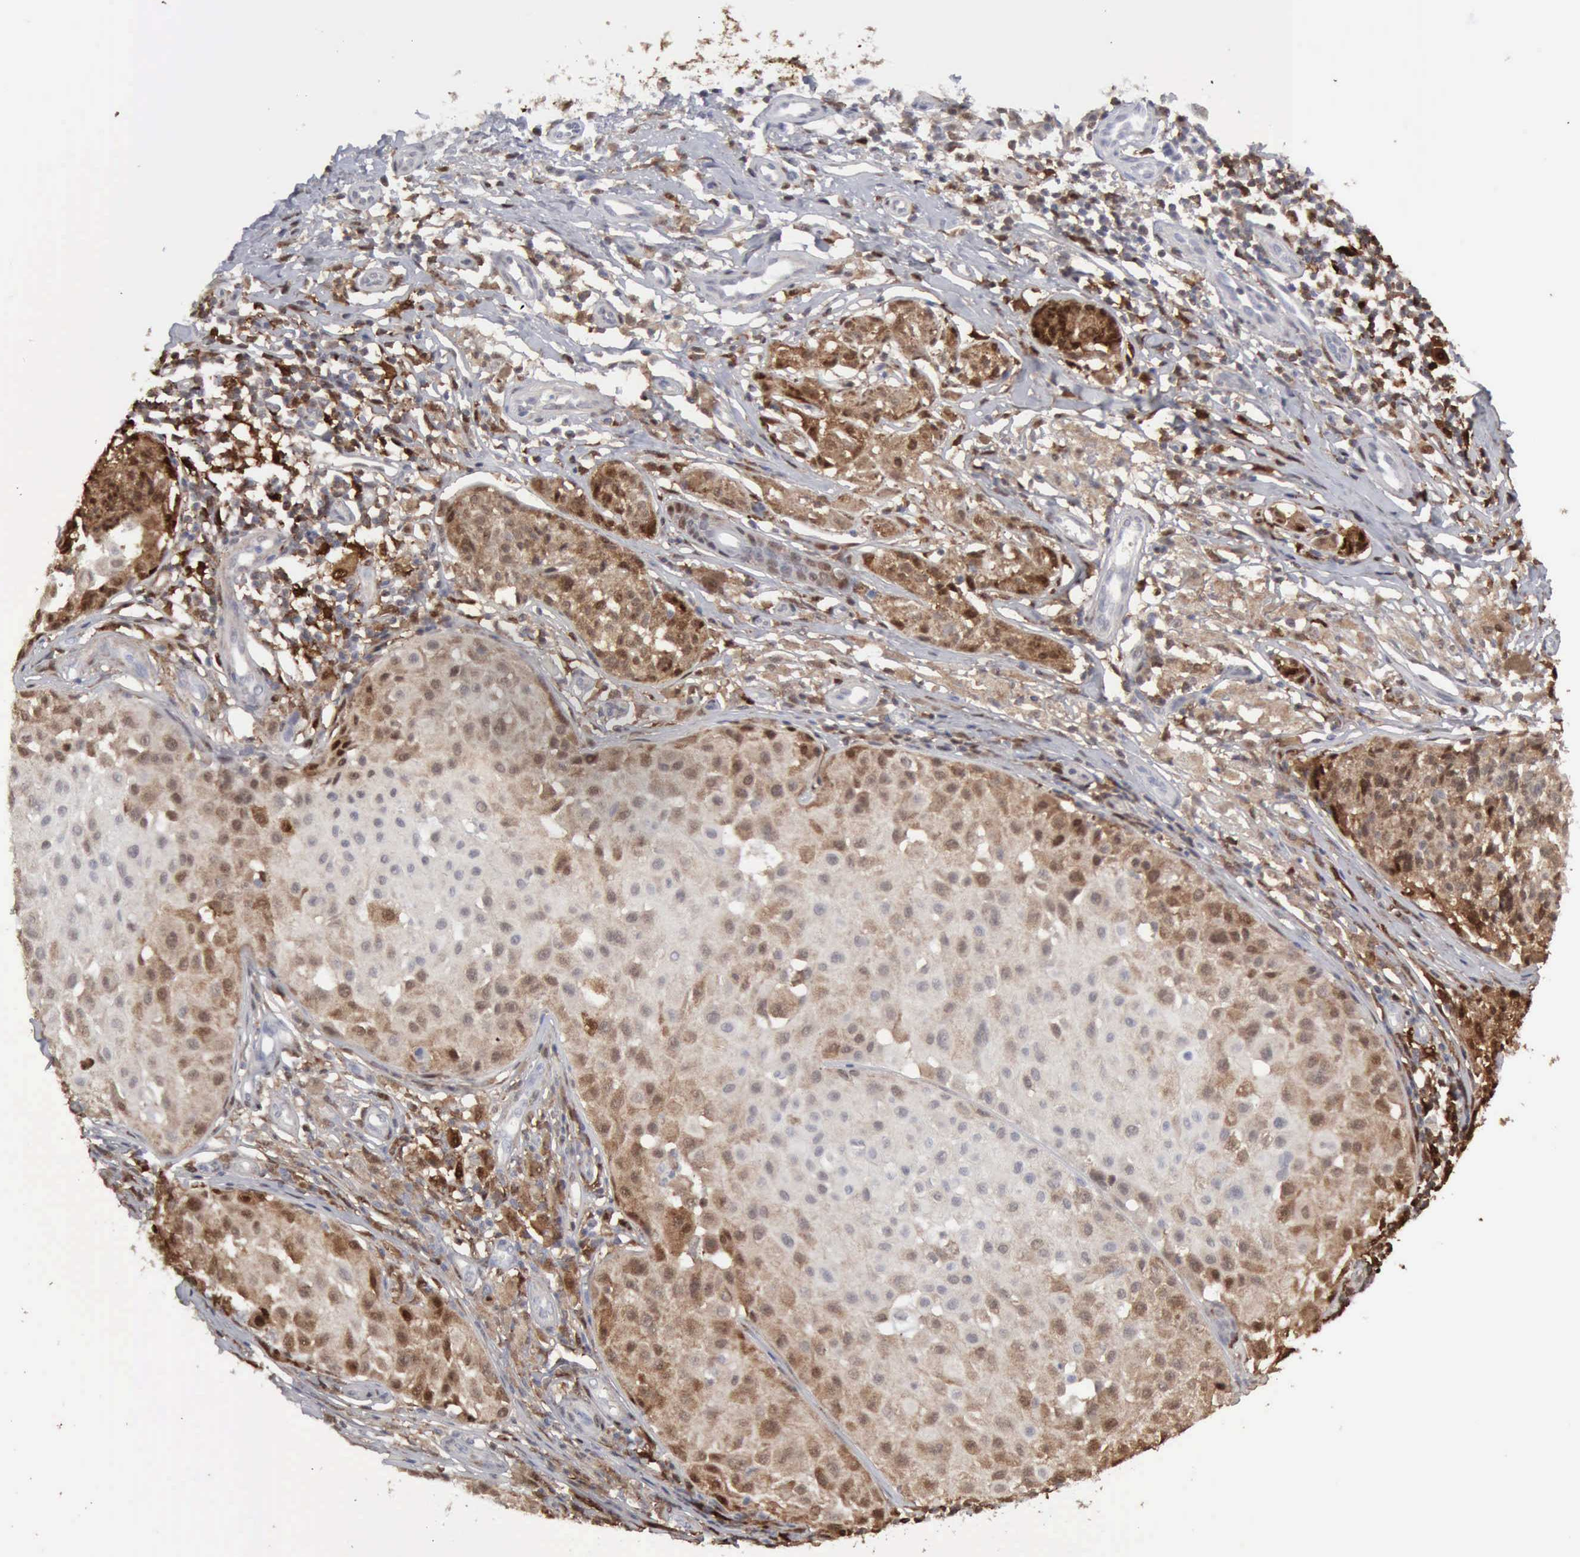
{"staining": {"intensity": "weak", "quantity": "25%-75%", "location": "cytoplasmic/membranous,nuclear"}, "tissue": "melanoma", "cell_type": "Tumor cells", "image_type": "cancer", "snomed": [{"axis": "morphology", "description": "Malignant melanoma, NOS"}, {"axis": "topography", "description": "Skin"}], "caption": "IHC of malignant melanoma displays low levels of weak cytoplasmic/membranous and nuclear staining in approximately 25%-75% of tumor cells. (DAB IHC with brightfield microscopy, high magnification).", "gene": "STAT1", "patient": {"sex": "male", "age": 36}}